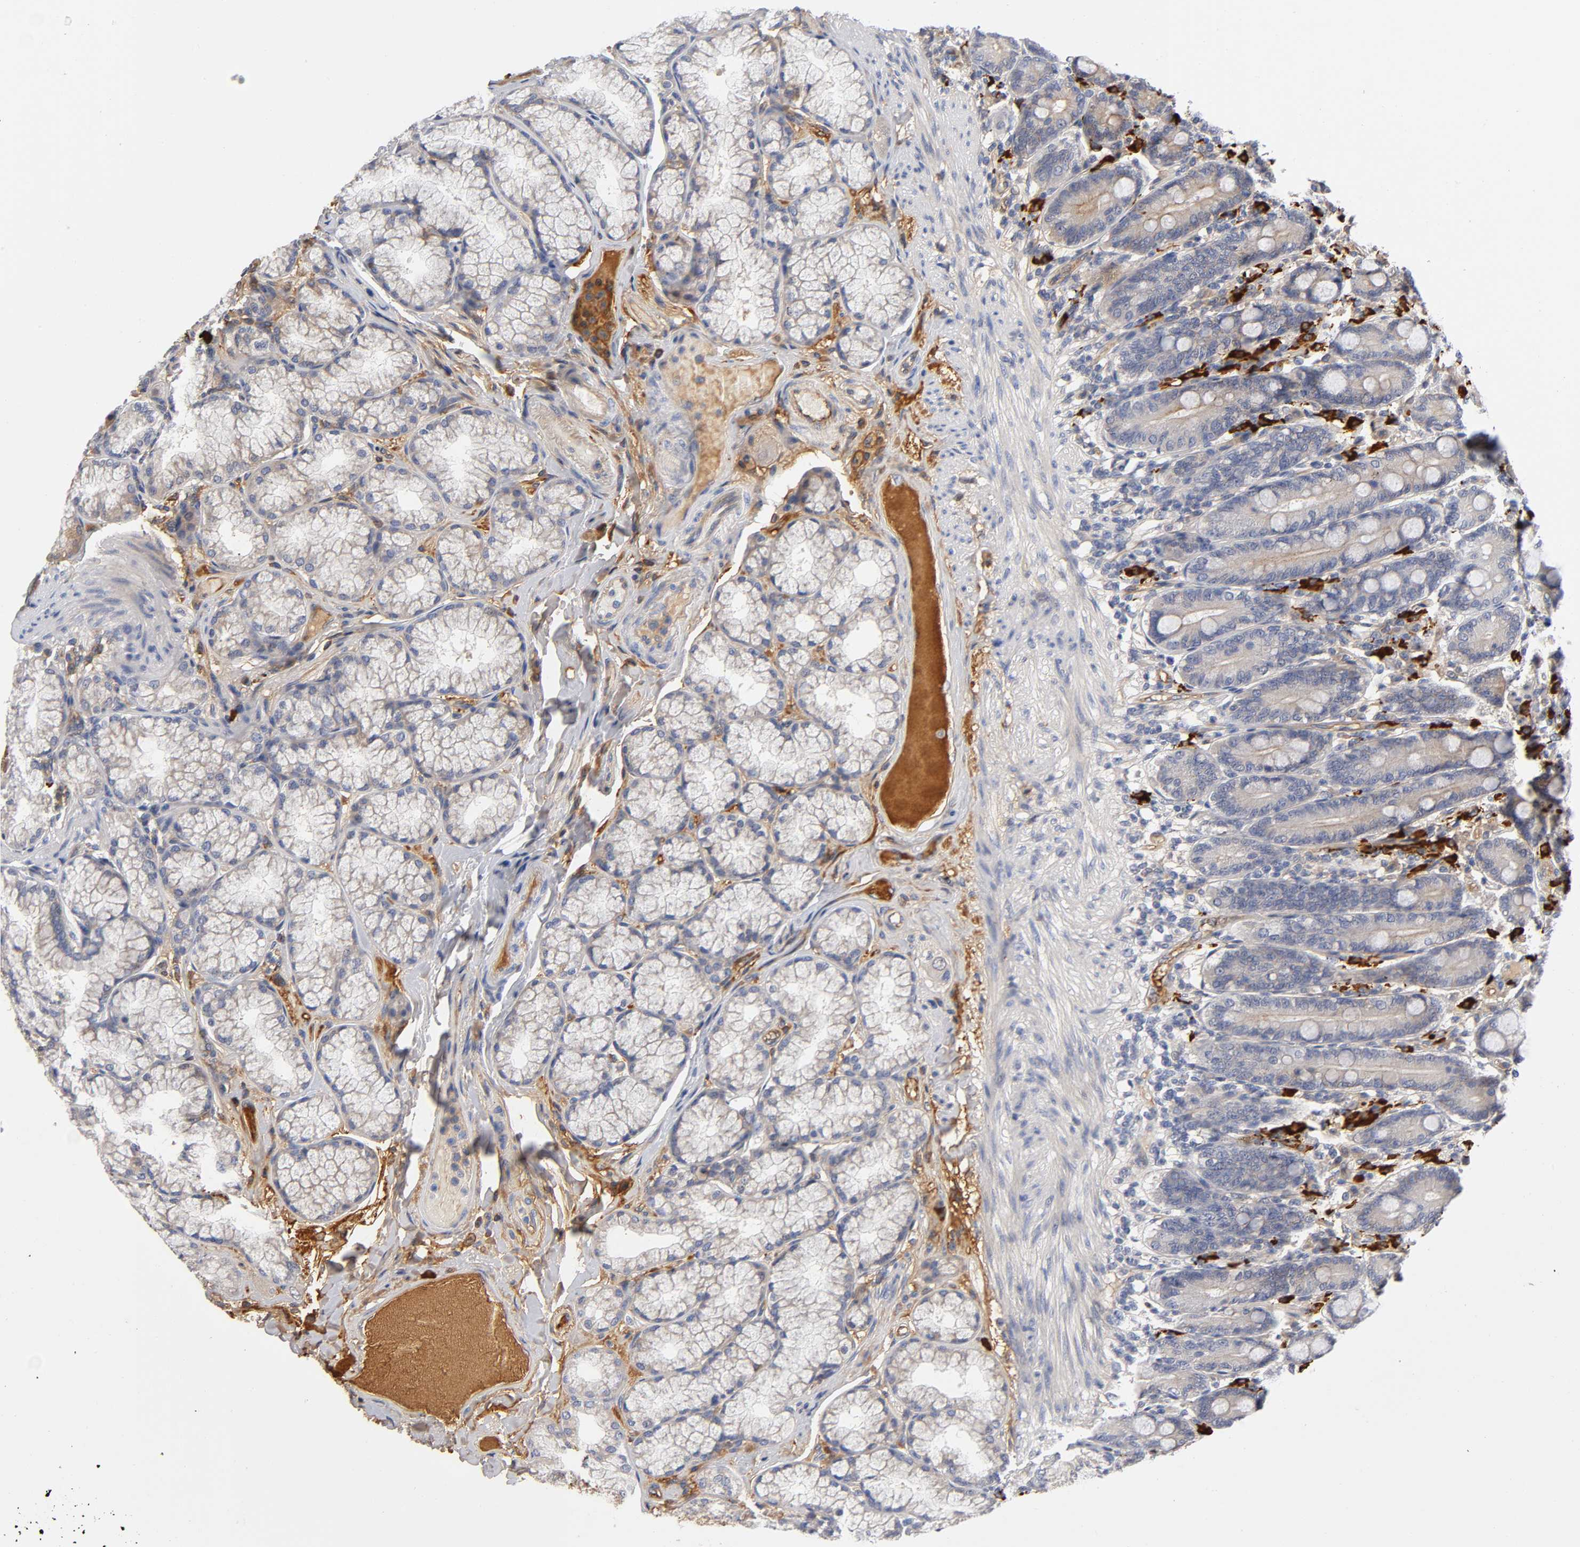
{"staining": {"intensity": "weak", "quantity": "25%-75%", "location": "cytoplasmic/membranous"}, "tissue": "duodenum", "cell_type": "Glandular cells", "image_type": "normal", "snomed": [{"axis": "morphology", "description": "Normal tissue, NOS"}, {"axis": "topography", "description": "Duodenum"}], "caption": "An immunohistochemistry (IHC) micrograph of normal tissue is shown. Protein staining in brown highlights weak cytoplasmic/membranous positivity in duodenum within glandular cells.", "gene": "NOVA1", "patient": {"sex": "female", "age": 64}}